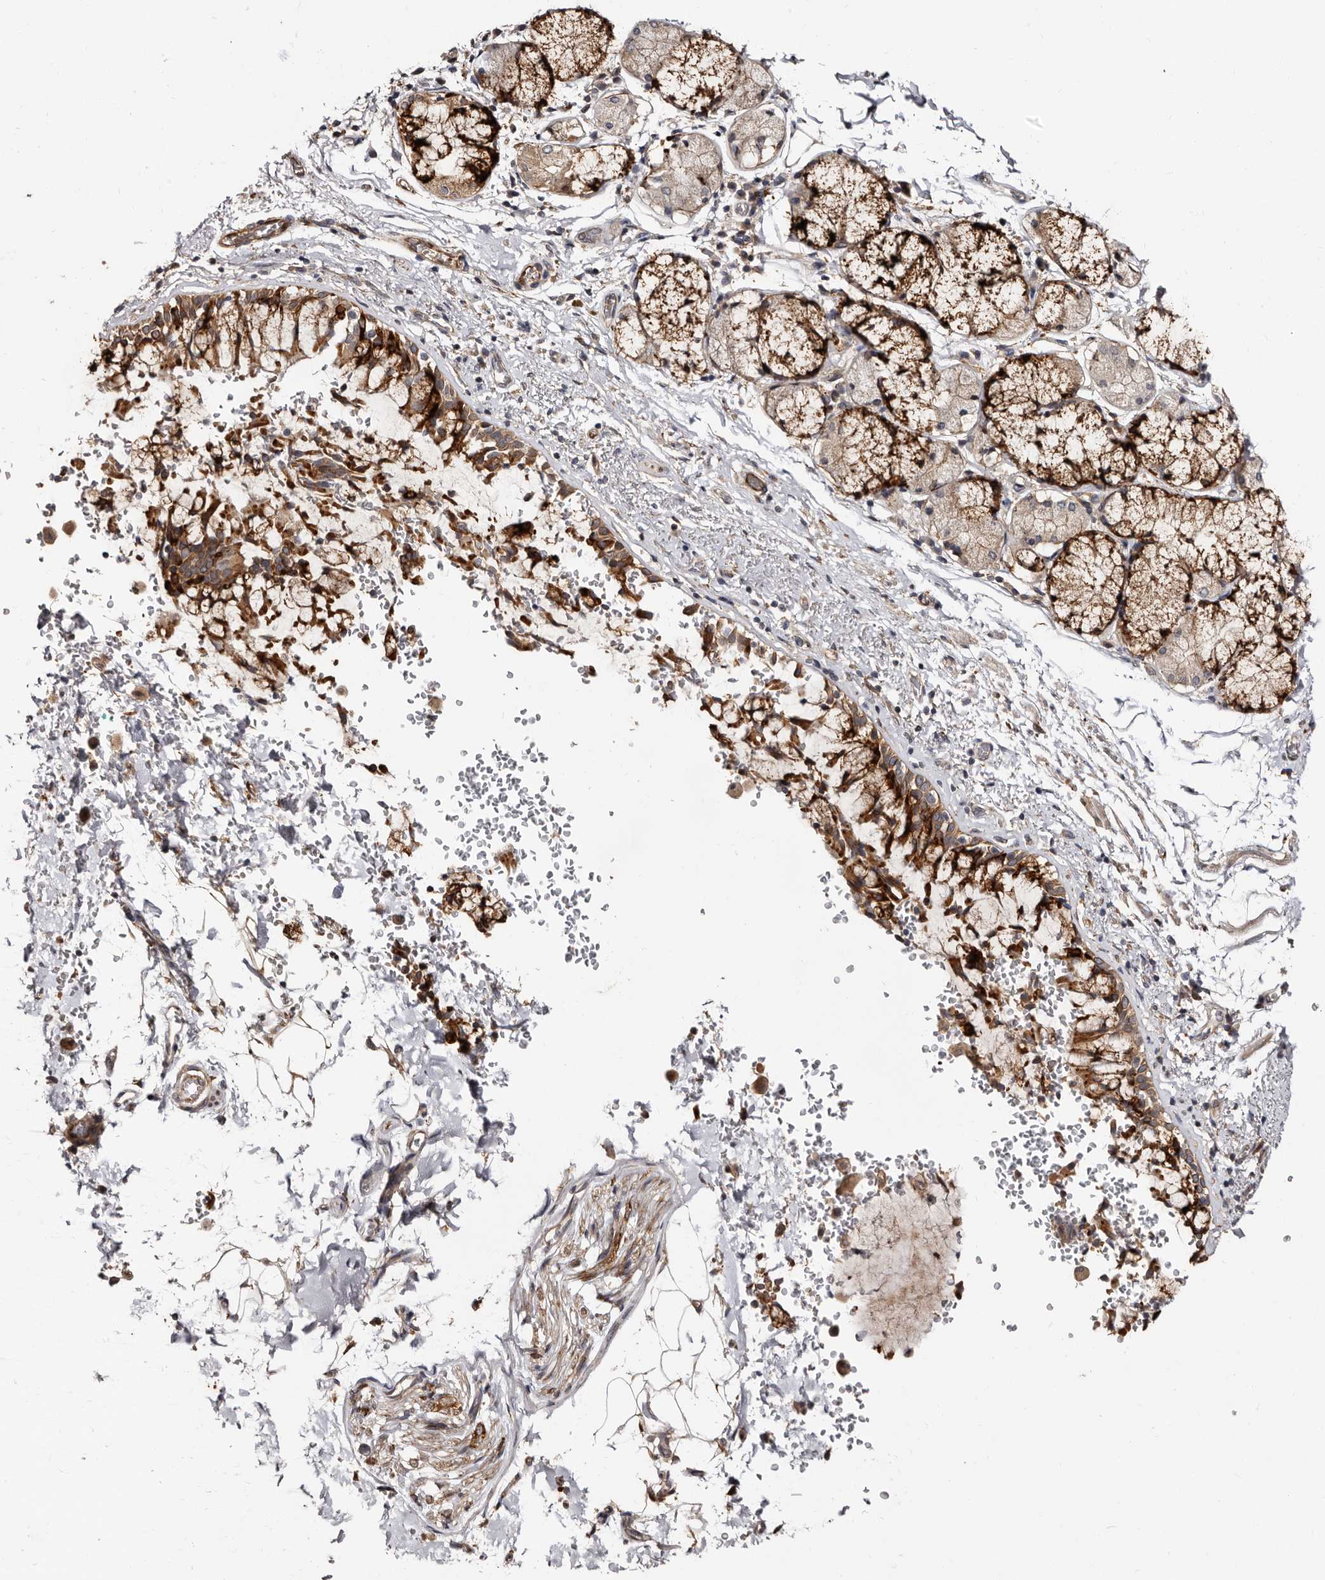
{"staining": {"intensity": "moderate", "quantity": ">75%", "location": "cytoplasmic/membranous"}, "tissue": "bronchus", "cell_type": "Respiratory epithelial cells", "image_type": "normal", "snomed": [{"axis": "morphology", "description": "Normal tissue, NOS"}, {"axis": "morphology", "description": "Inflammation, NOS"}, {"axis": "topography", "description": "Cartilage tissue"}, {"axis": "topography", "description": "Bronchus"}, {"axis": "topography", "description": "Lung"}], "caption": "Unremarkable bronchus exhibits moderate cytoplasmic/membranous expression in about >75% of respiratory epithelial cells The staining is performed using DAB (3,3'-diaminobenzidine) brown chromogen to label protein expression. The nuclei are counter-stained blue using hematoxylin..", "gene": "TBC1D22B", "patient": {"sex": "female", "age": 64}}